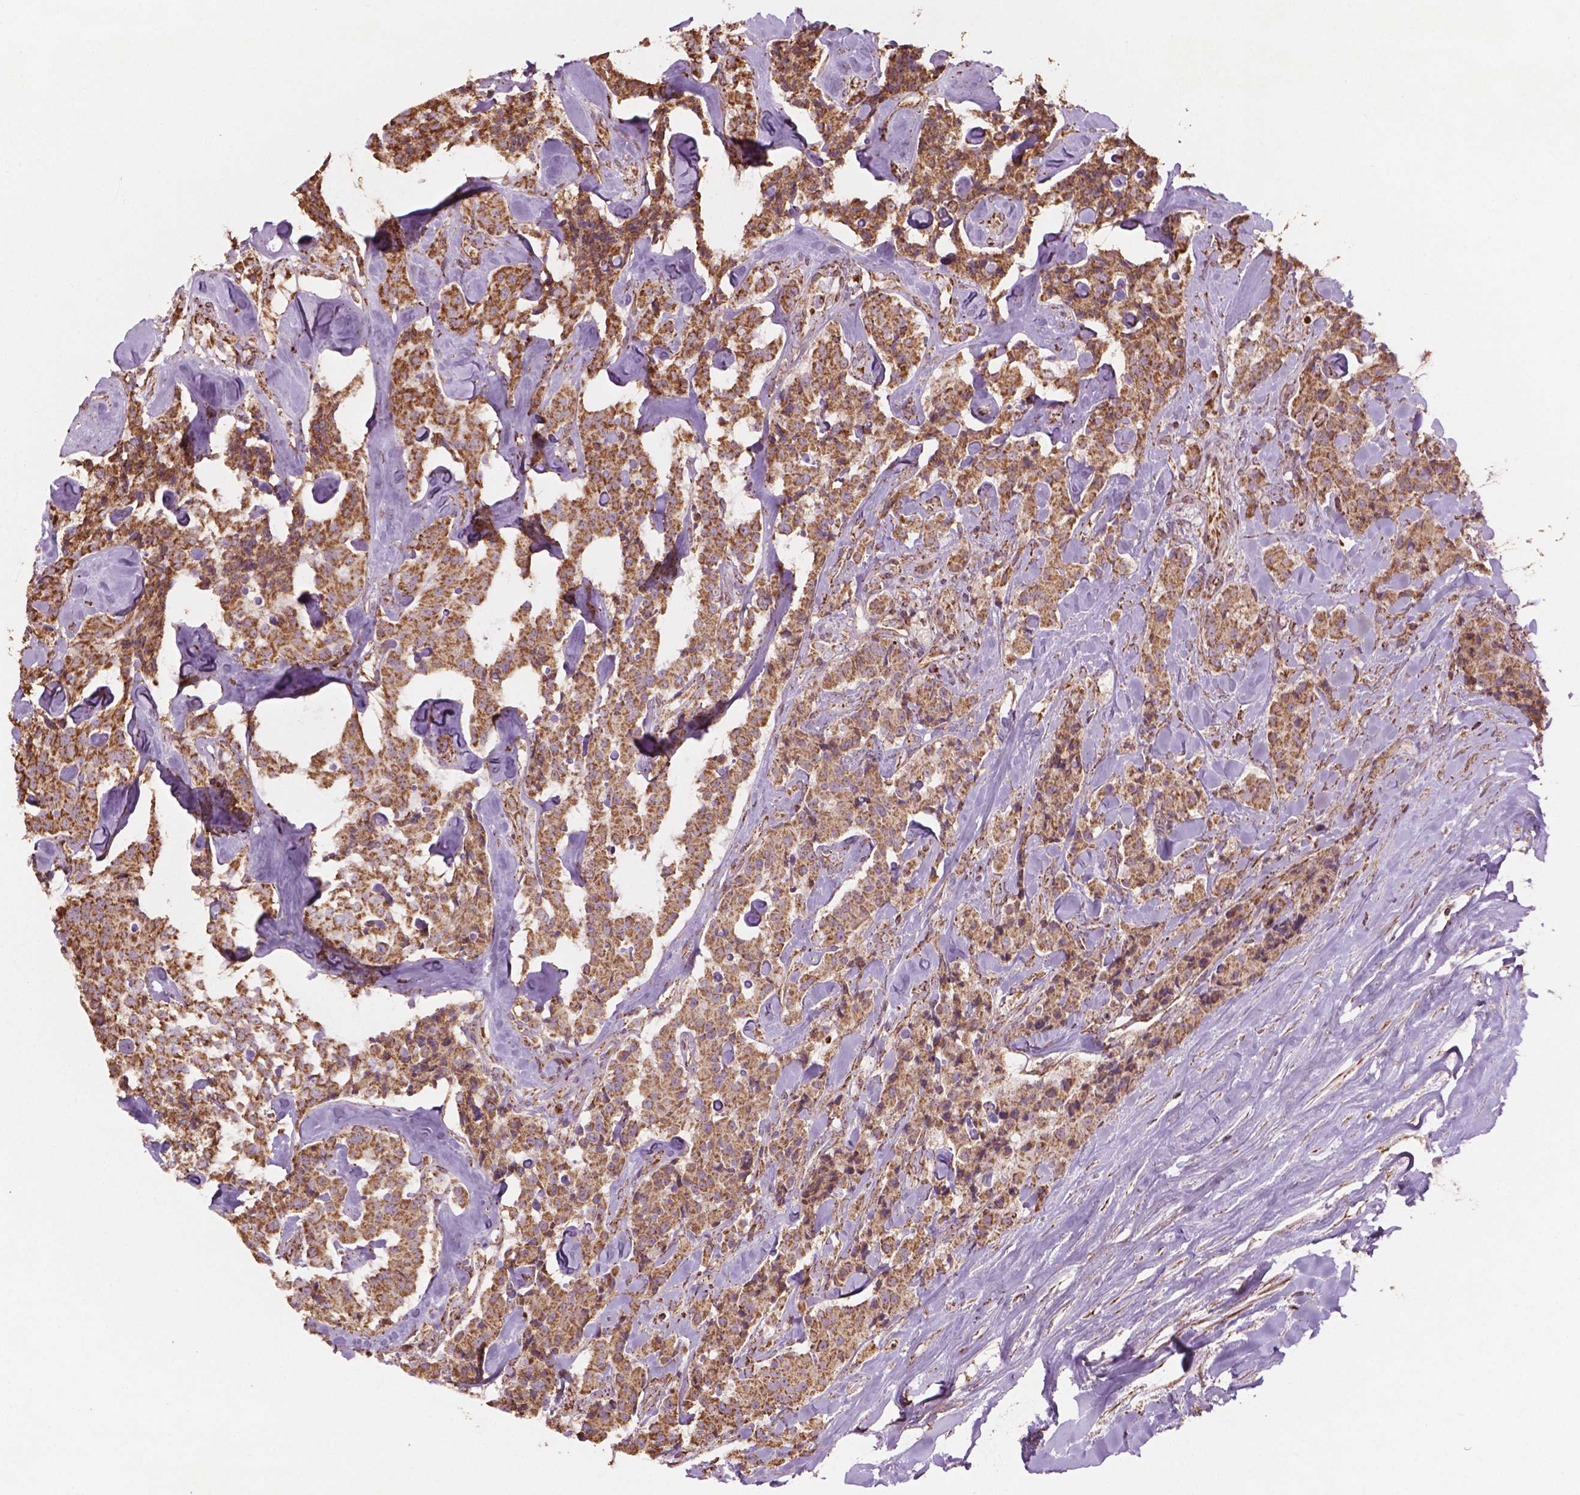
{"staining": {"intensity": "moderate", "quantity": ">75%", "location": "cytoplasmic/membranous"}, "tissue": "carcinoid", "cell_type": "Tumor cells", "image_type": "cancer", "snomed": [{"axis": "morphology", "description": "Carcinoid, malignant, NOS"}, {"axis": "topography", "description": "Pancreas"}], "caption": "A high-resolution micrograph shows IHC staining of carcinoid, which displays moderate cytoplasmic/membranous staining in approximately >75% of tumor cells.", "gene": "HS3ST3A1", "patient": {"sex": "male", "age": 41}}